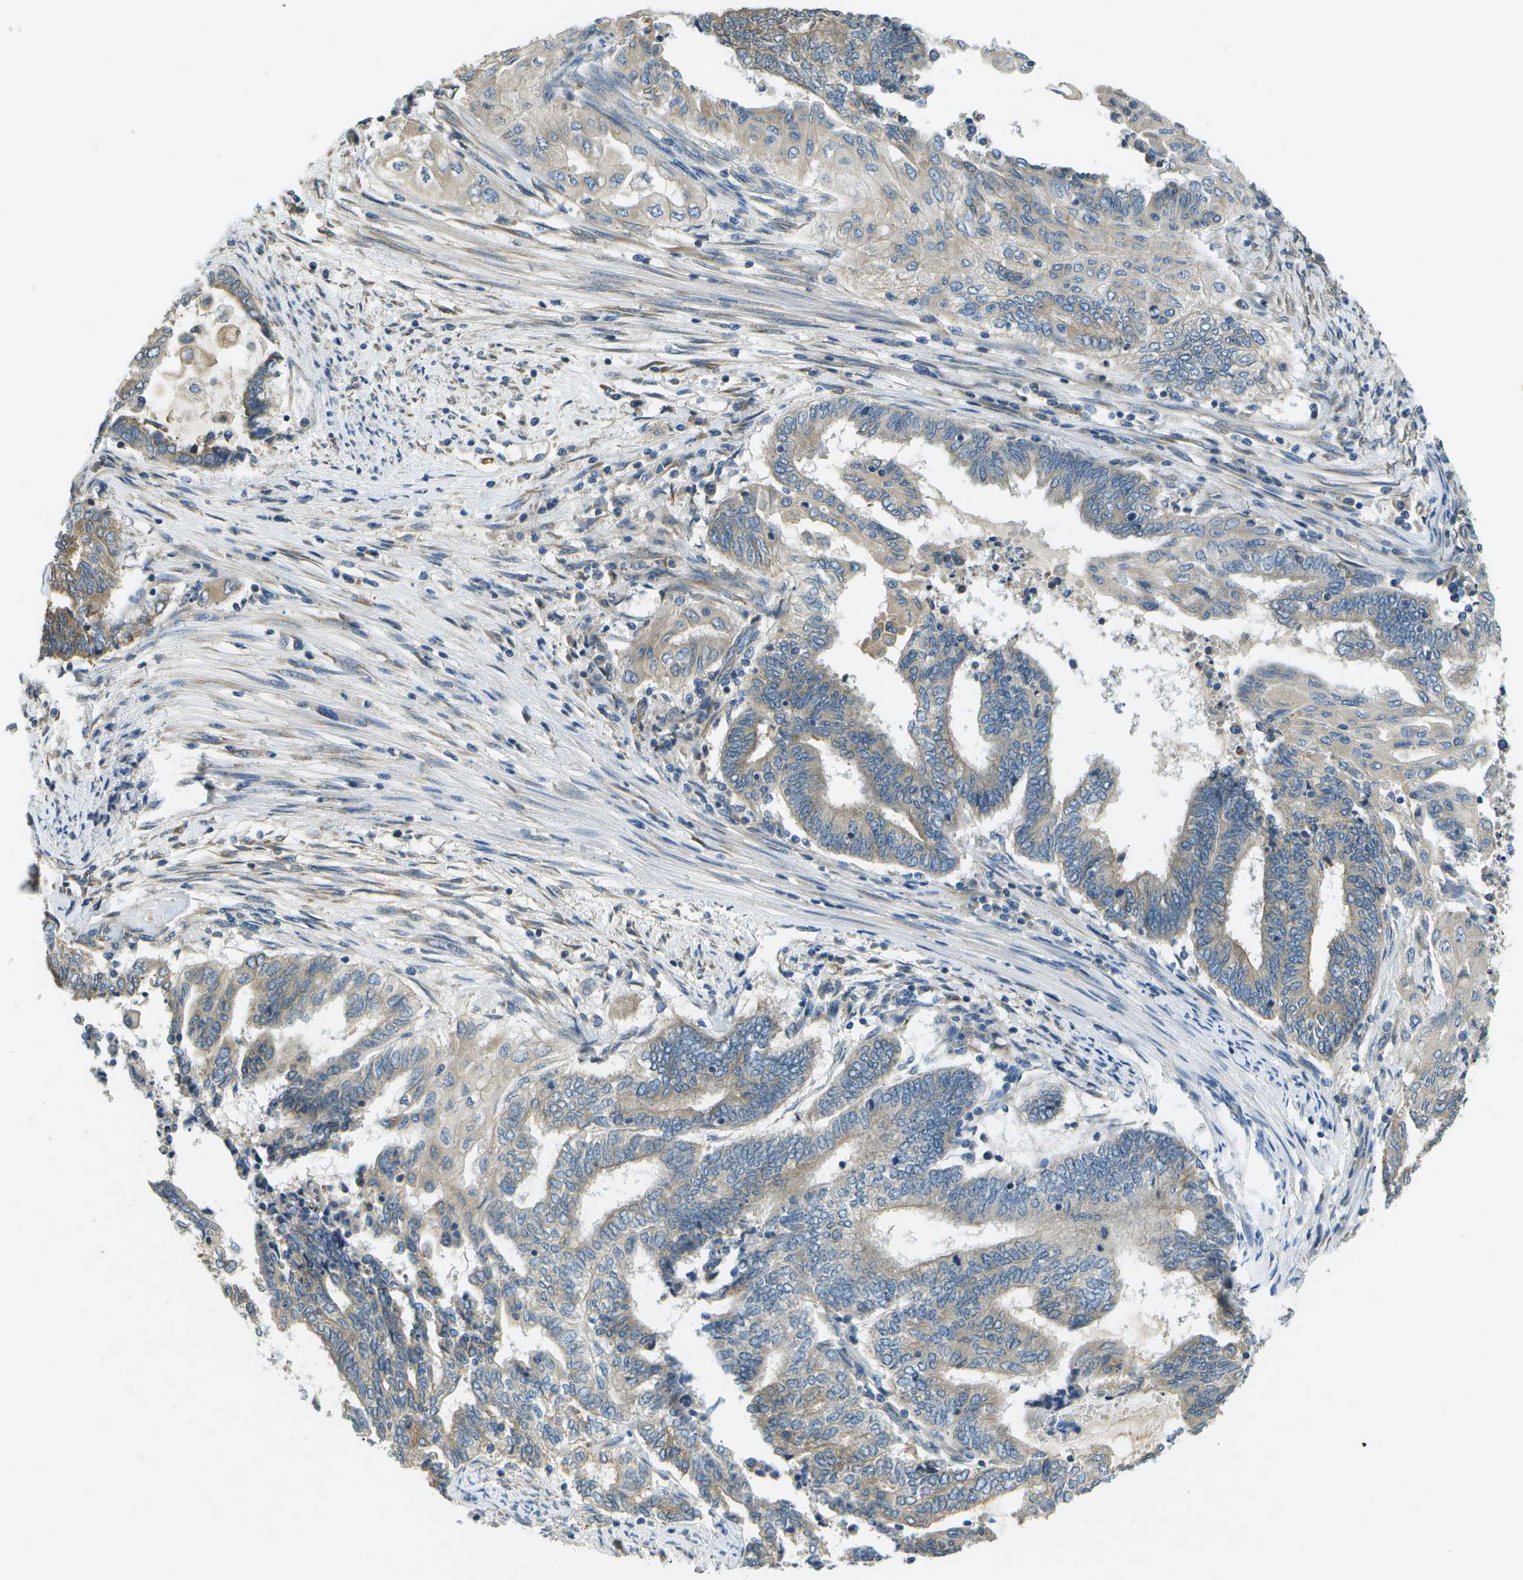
{"staining": {"intensity": "negative", "quantity": "none", "location": "none"}, "tissue": "endometrial cancer", "cell_type": "Tumor cells", "image_type": "cancer", "snomed": [{"axis": "morphology", "description": "Adenocarcinoma, NOS"}, {"axis": "topography", "description": "Uterus"}, {"axis": "topography", "description": "Endometrium"}], "caption": "Immunohistochemistry (IHC) histopathology image of neoplastic tissue: human adenocarcinoma (endometrial) stained with DAB demonstrates no significant protein positivity in tumor cells. The staining was performed using DAB (3,3'-diaminobenzidine) to visualize the protein expression in brown, while the nuclei were stained in blue with hematoxylin (Magnification: 20x).", "gene": "SAMSN1", "patient": {"sex": "female", "age": 70}}